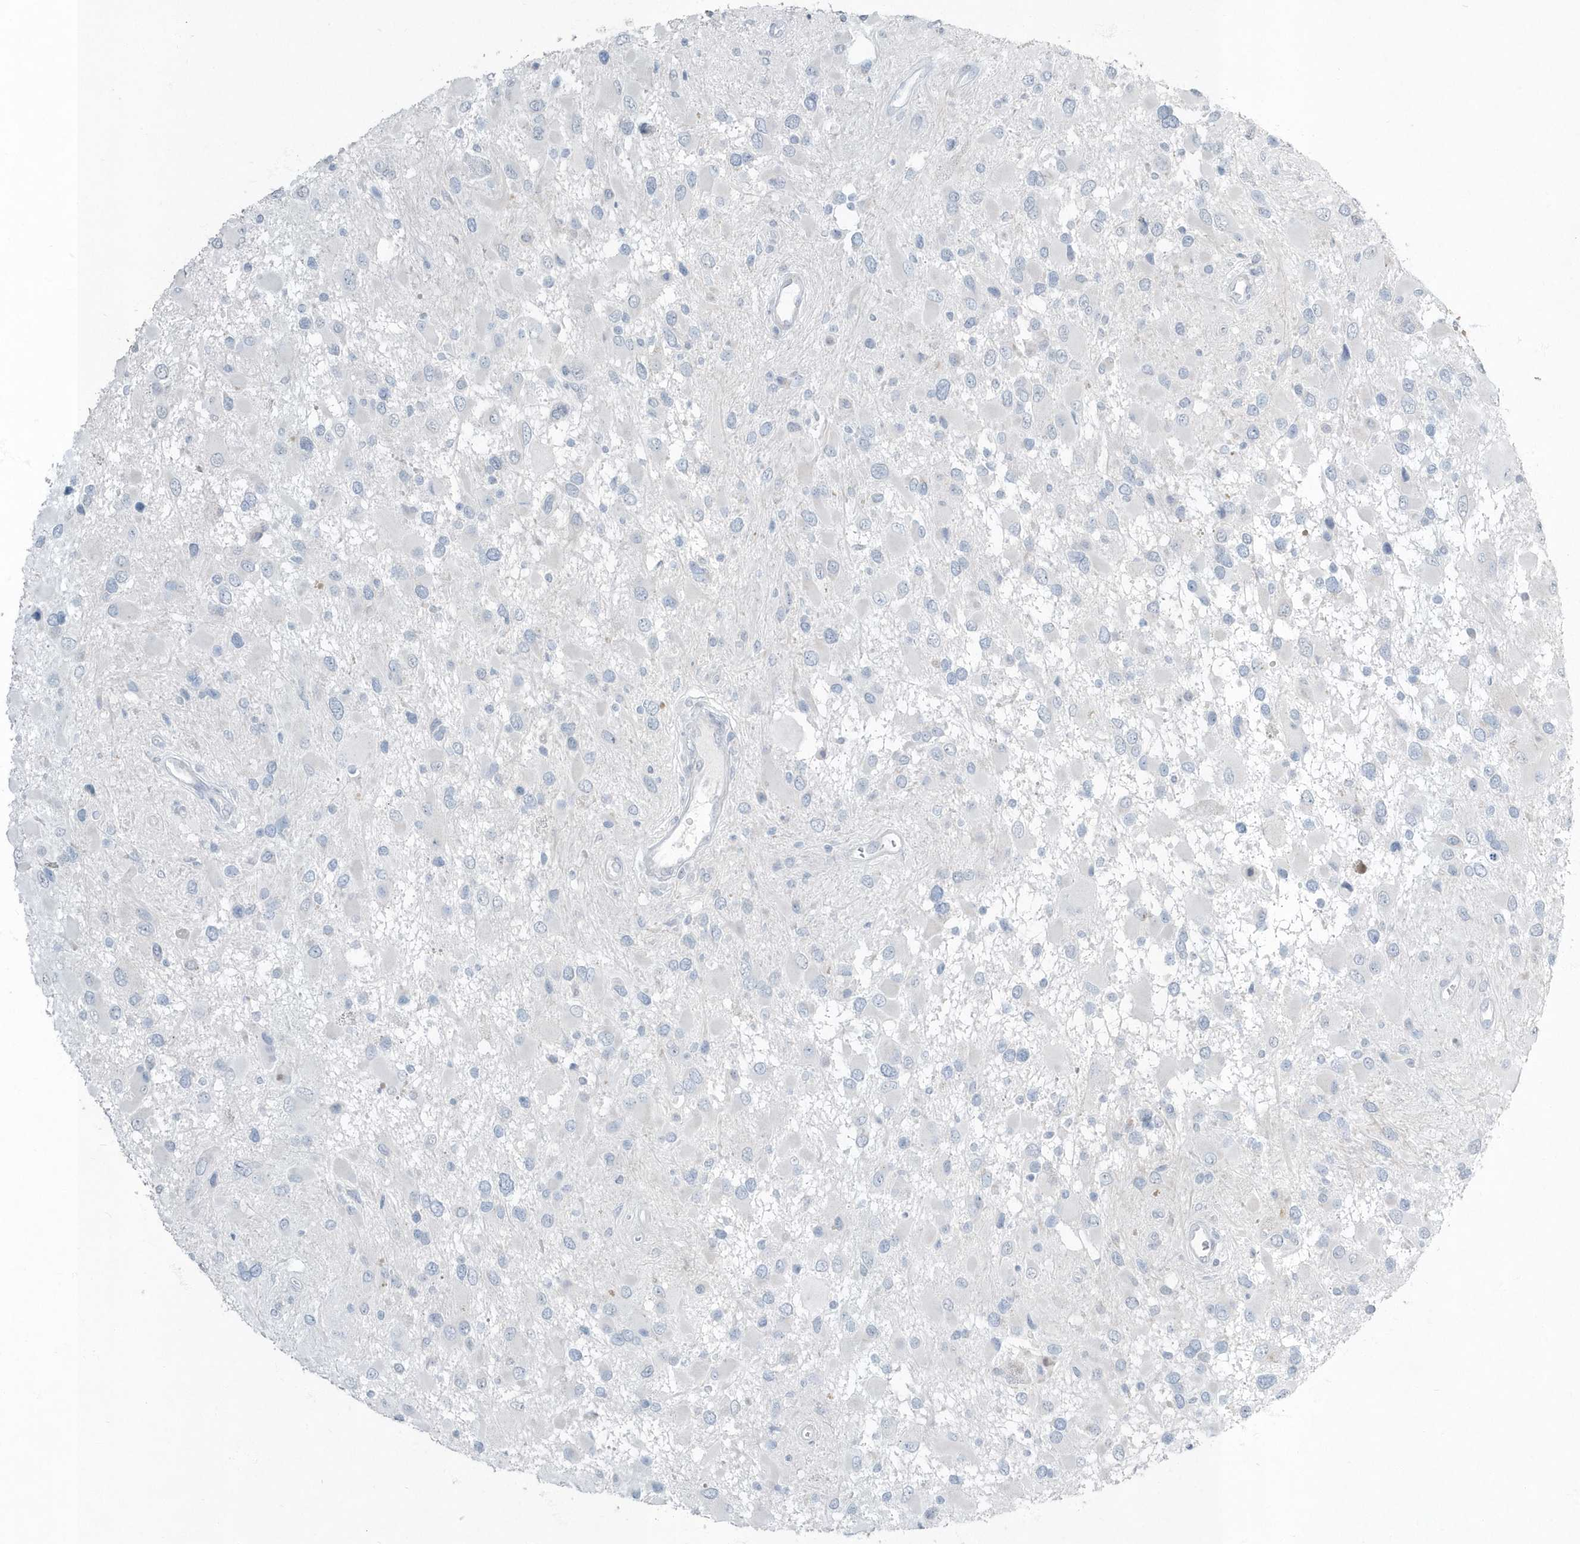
{"staining": {"intensity": "negative", "quantity": "none", "location": "none"}, "tissue": "glioma", "cell_type": "Tumor cells", "image_type": "cancer", "snomed": [{"axis": "morphology", "description": "Glioma, malignant, High grade"}, {"axis": "topography", "description": "Brain"}], "caption": "Micrograph shows no significant protein staining in tumor cells of malignant glioma (high-grade).", "gene": "MYOT", "patient": {"sex": "male", "age": 53}}